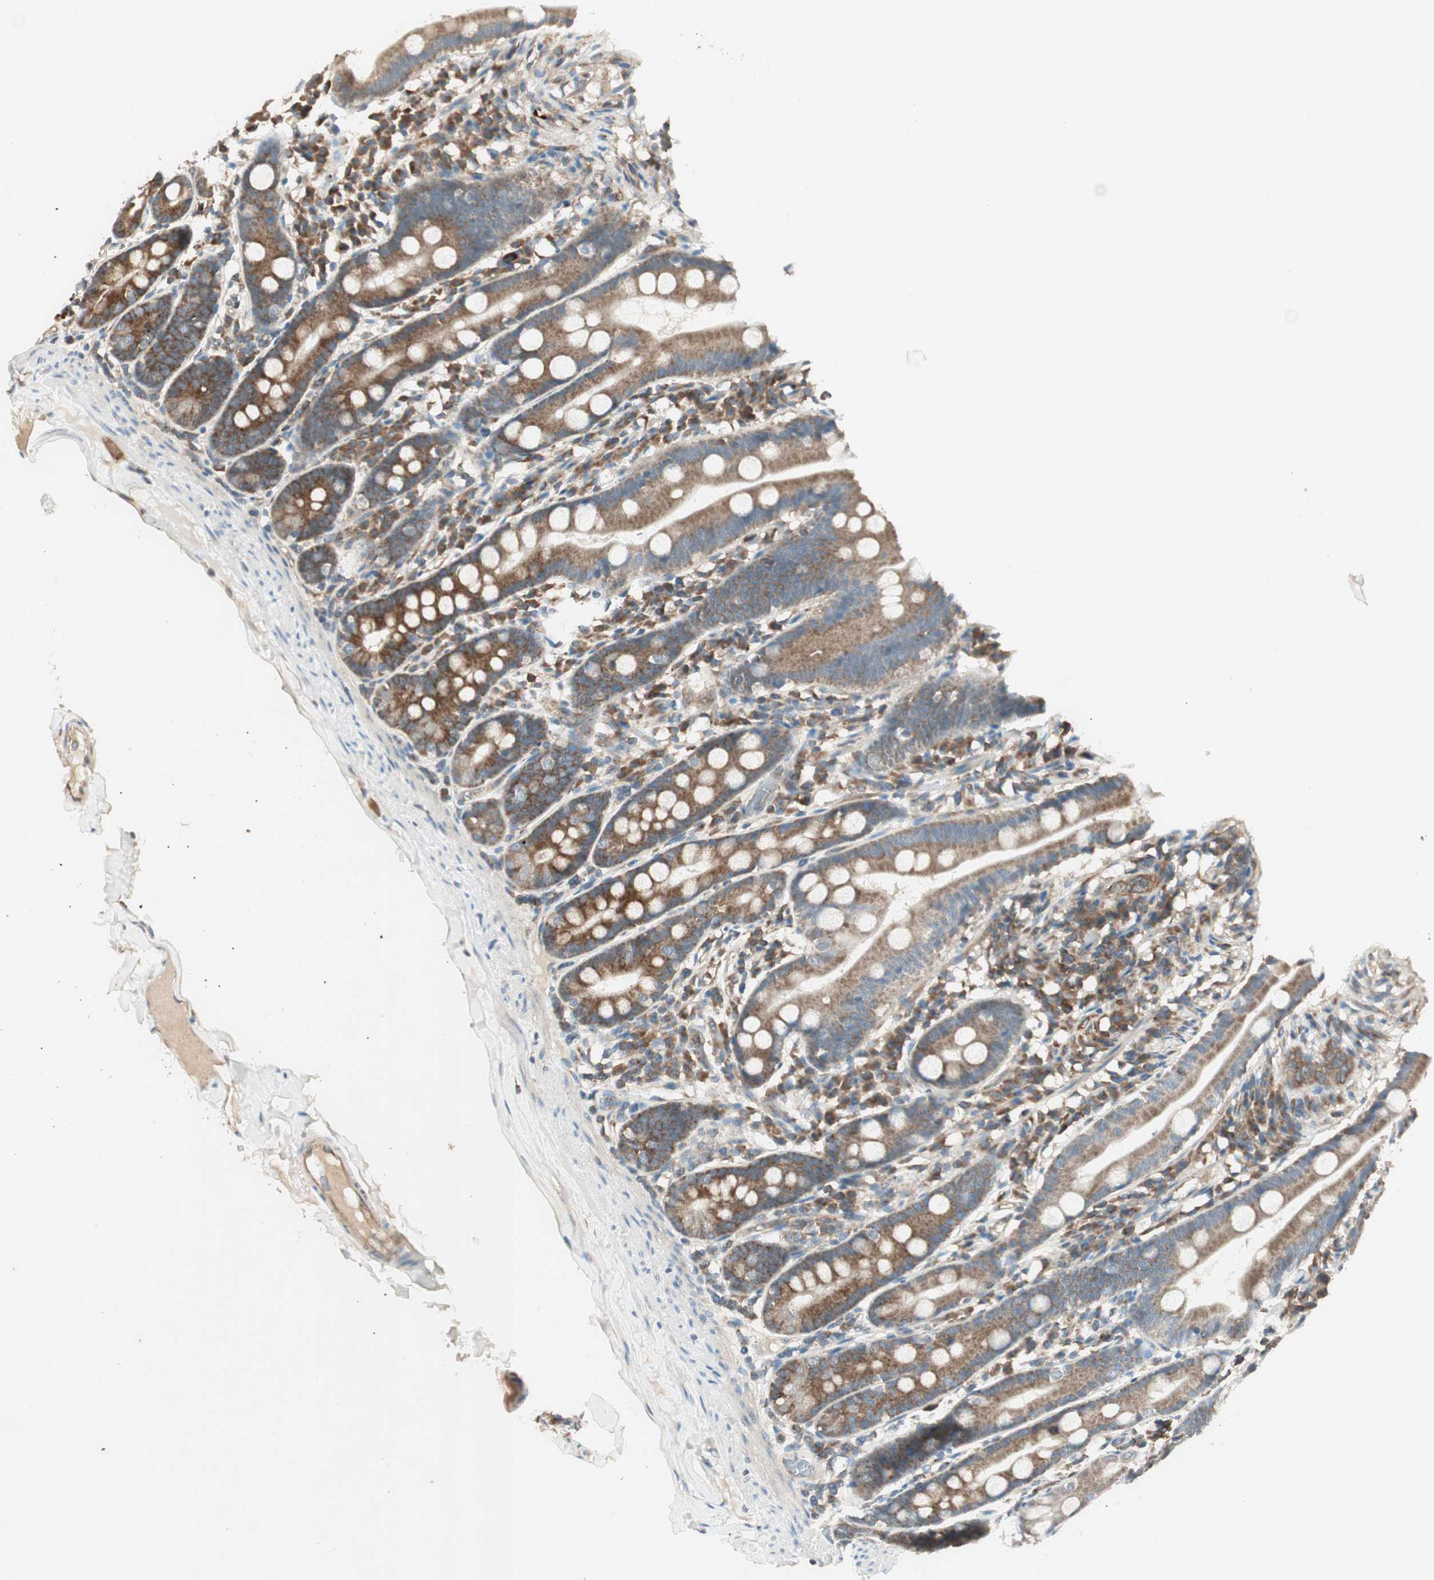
{"staining": {"intensity": "moderate", "quantity": ">75%", "location": "cytoplasmic/membranous"}, "tissue": "duodenum", "cell_type": "Glandular cells", "image_type": "normal", "snomed": [{"axis": "morphology", "description": "Normal tissue, NOS"}, {"axis": "topography", "description": "Duodenum"}], "caption": "Protein expression by IHC shows moderate cytoplasmic/membranous staining in approximately >75% of glandular cells in benign duodenum.", "gene": "CHADL", "patient": {"sex": "male", "age": 50}}